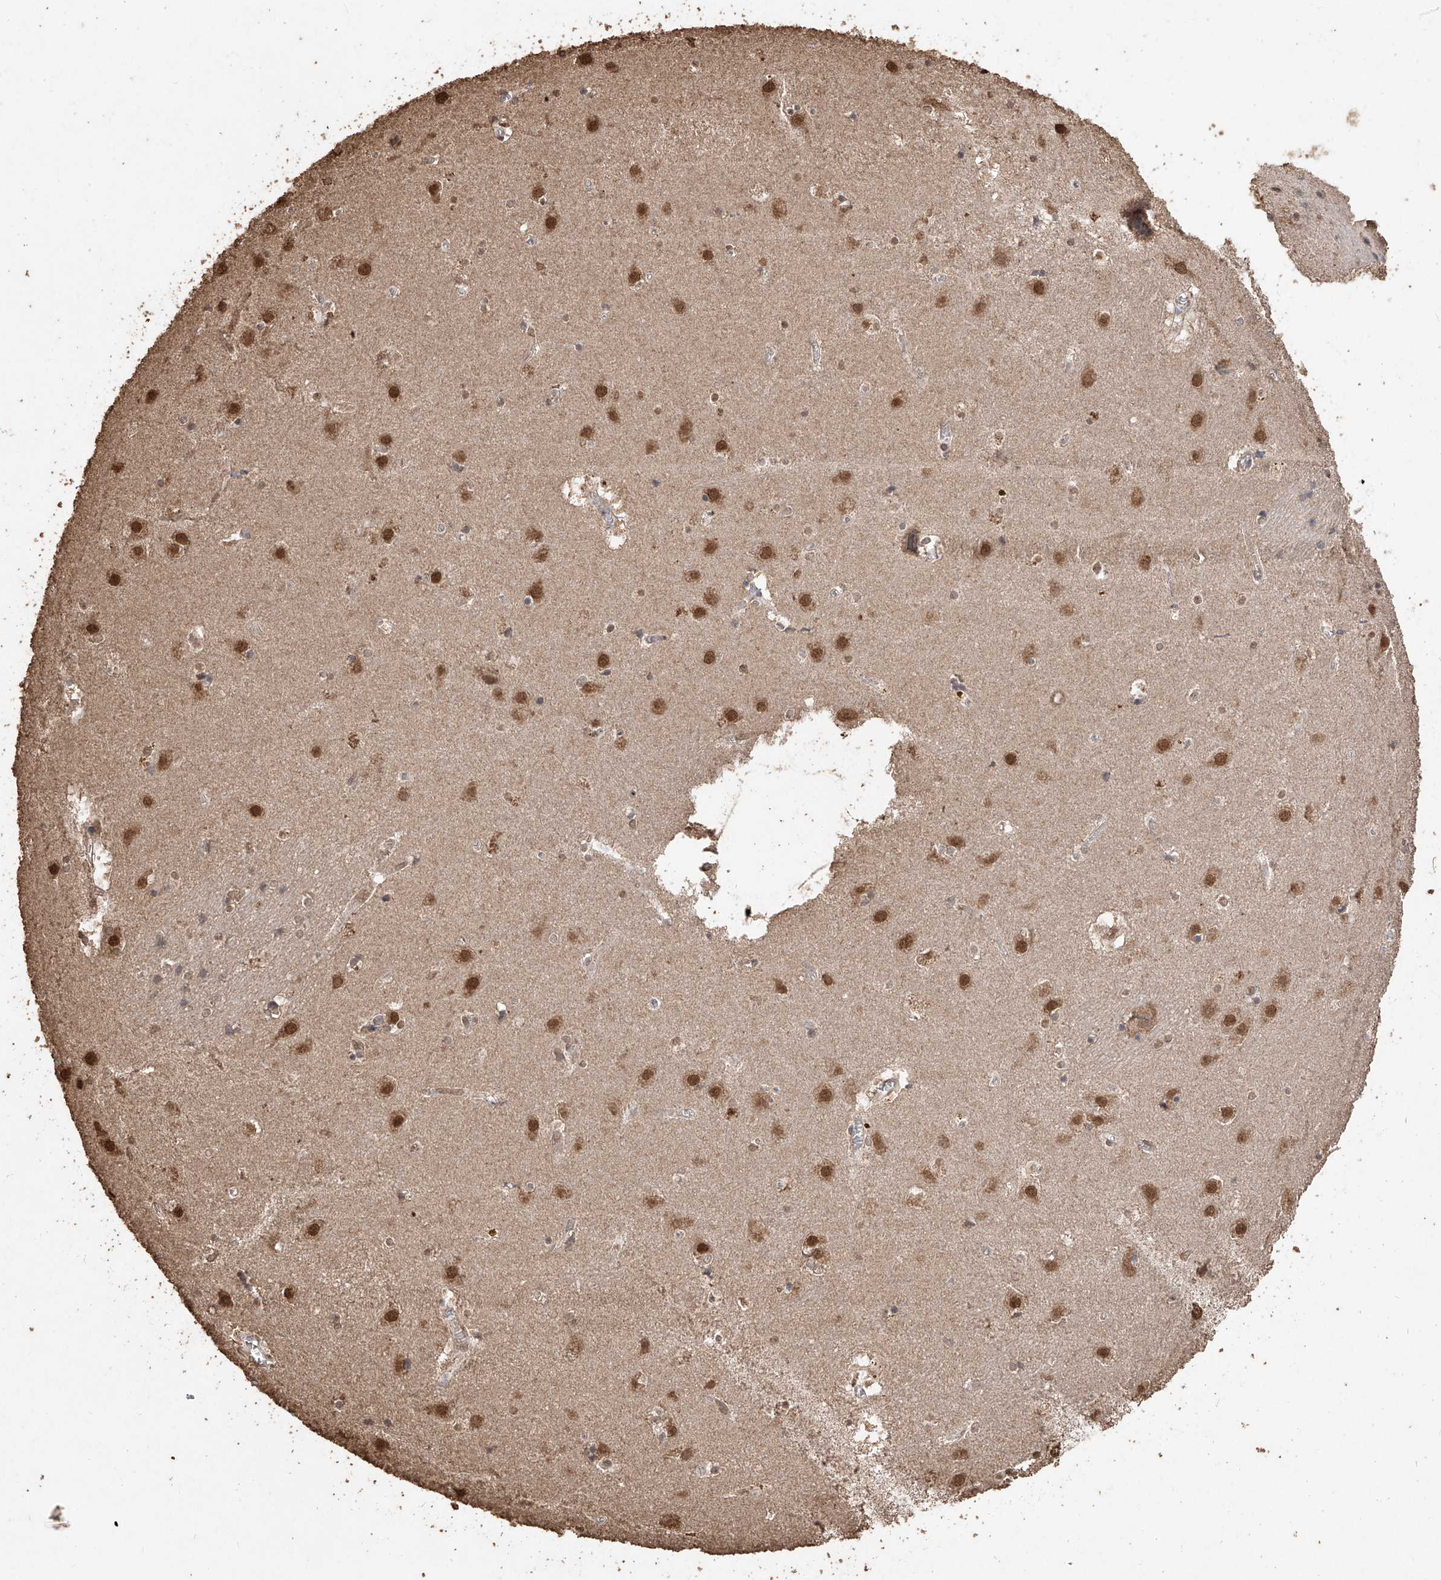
{"staining": {"intensity": "moderate", "quantity": "<25%", "location": "cytoplasmic/membranous,nuclear"}, "tissue": "caudate", "cell_type": "Glial cells", "image_type": "normal", "snomed": [{"axis": "morphology", "description": "Normal tissue, NOS"}, {"axis": "topography", "description": "Lateral ventricle wall"}], "caption": "This histopathology image demonstrates immunohistochemistry staining of unremarkable caudate, with low moderate cytoplasmic/membranous,nuclear staining in about <25% of glial cells.", "gene": "ELOVL1", "patient": {"sex": "male", "age": 70}}